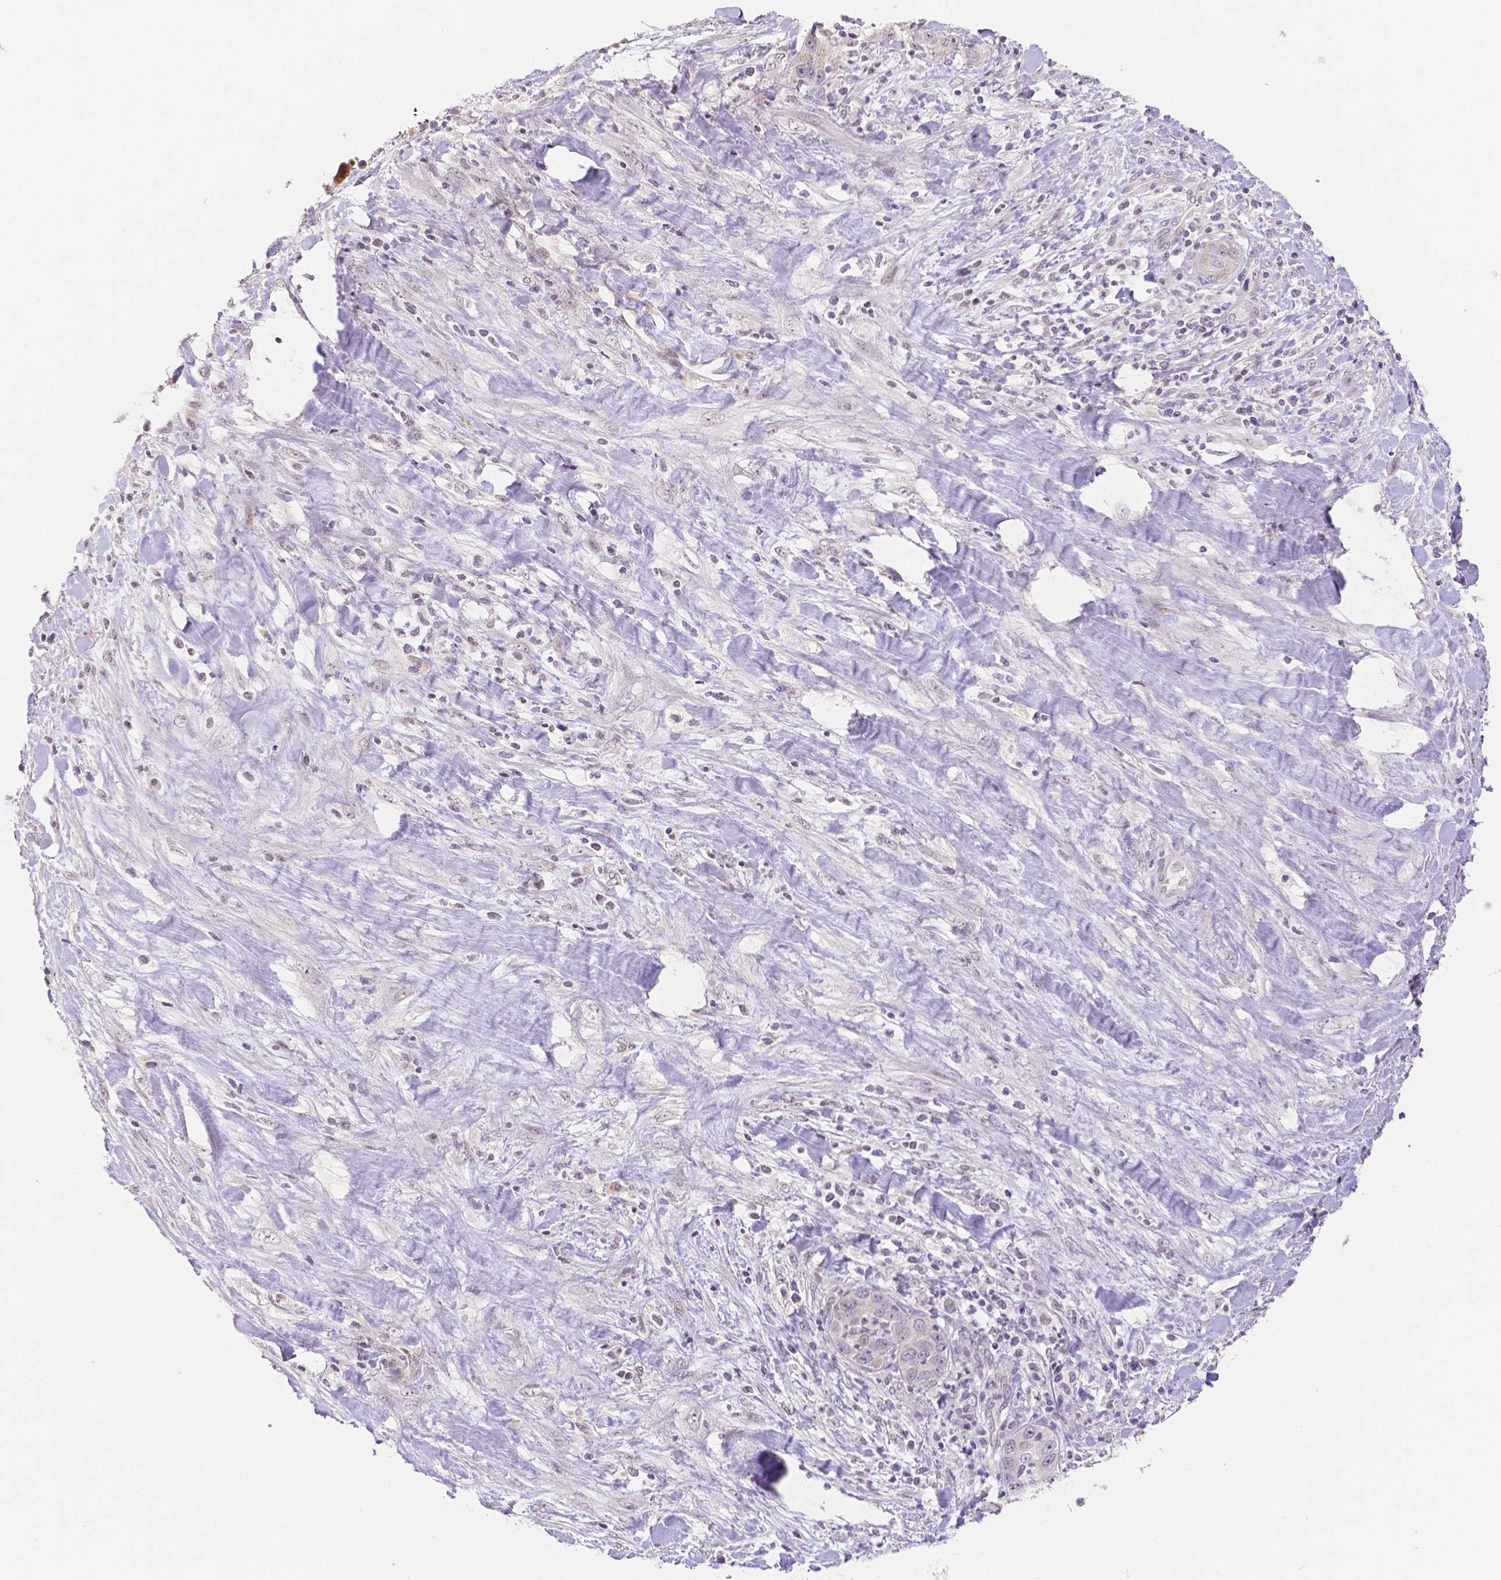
{"staining": {"intensity": "negative", "quantity": "none", "location": "none"}, "tissue": "liver cancer", "cell_type": "Tumor cells", "image_type": "cancer", "snomed": [{"axis": "morphology", "description": "Cholangiocarcinoma"}, {"axis": "topography", "description": "Liver"}], "caption": "Immunohistochemical staining of liver cholangiocarcinoma demonstrates no significant positivity in tumor cells.", "gene": "ZNF280B", "patient": {"sex": "female", "age": 52}}